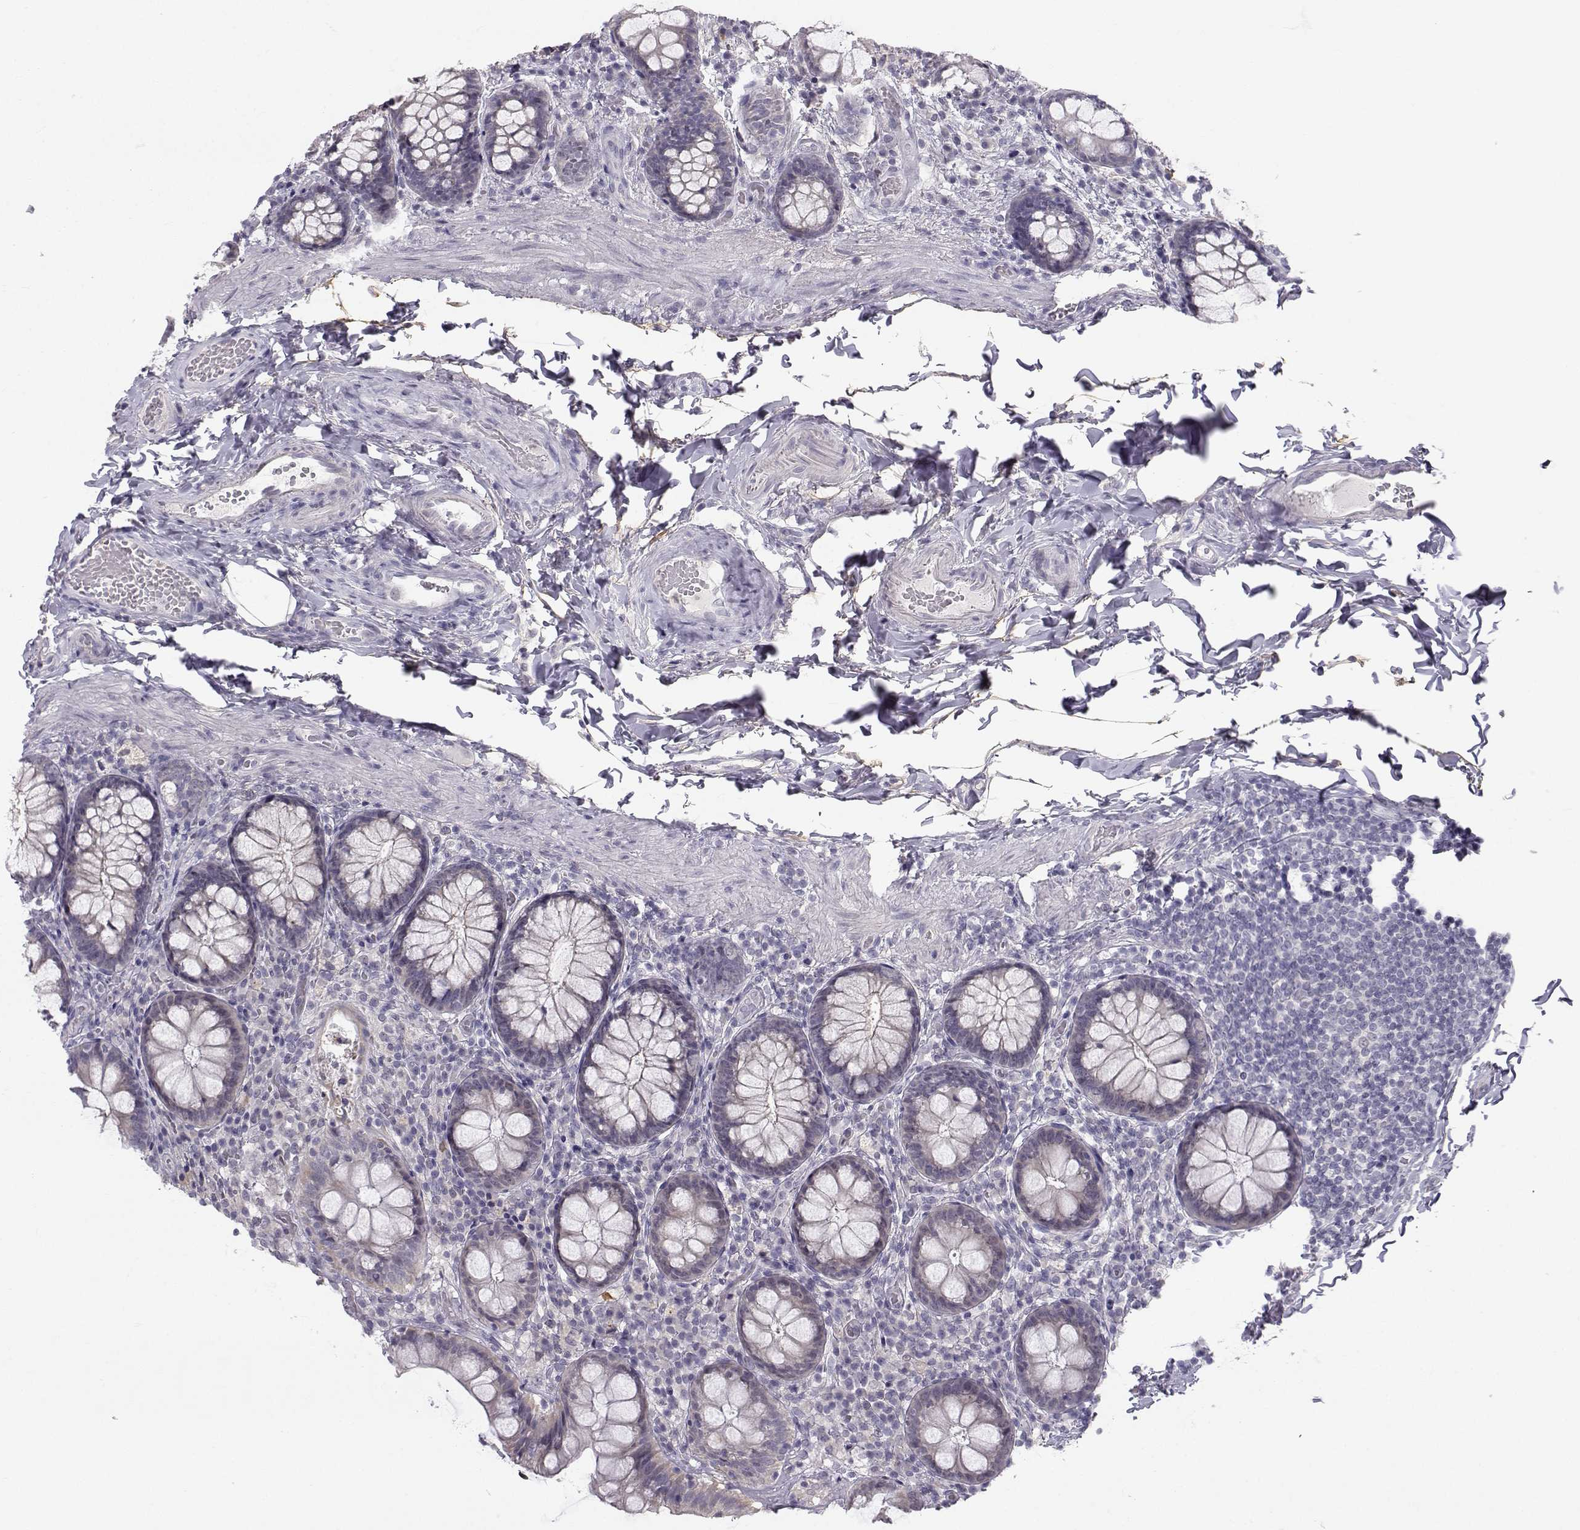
{"staining": {"intensity": "negative", "quantity": "none", "location": "none"}, "tissue": "colon", "cell_type": "Endothelial cells", "image_type": "normal", "snomed": [{"axis": "morphology", "description": "Normal tissue, NOS"}, {"axis": "topography", "description": "Colon"}], "caption": "A photomicrograph of human colon is negative for staining in endothelial cells. Brightfield microscopy of immunohistochemistry (IHC) stained with DAB (brown) and hematoxylin (blue), captured at high magnification.", "gene": "ZNF185", "patient": {"sex": "female", "age": 86}}